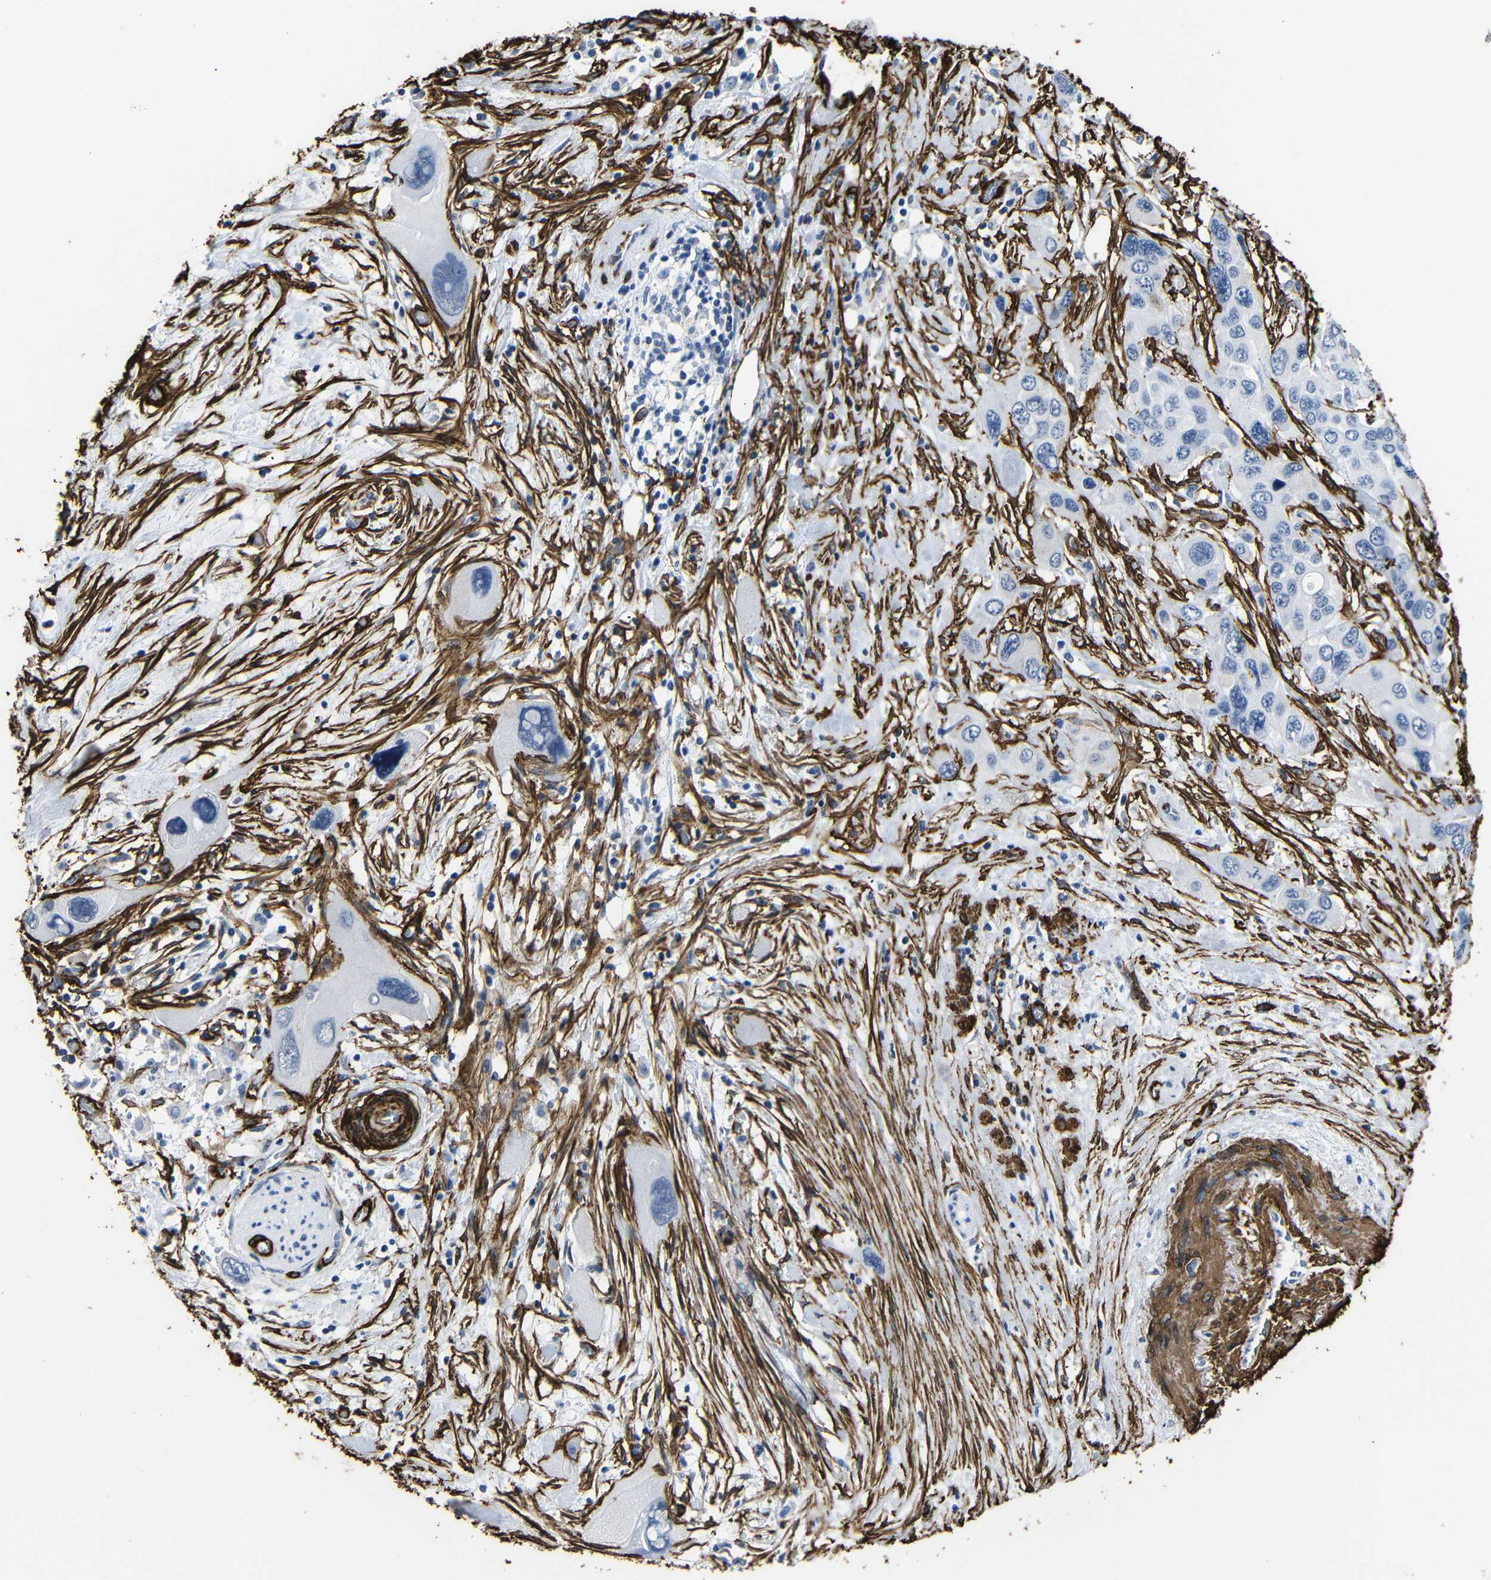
{"staining": {"intensity": "negative", "quantity": "none", "location": "none"}, "tissue": "pancreatic cancer", "cell_type": "Tumor cells", "image_type": "cancer", "snomed": [{"axis": "morphology", "description": "Adenocarcinoma, NOS"}, {"axis": "topography", "description": "Pancreas"}], "caption": "Adenocarcinoma (pancreatic) stained for a protein using immunohistochemistry demonstrates no positivity tumor cells.", "gene": "ACTA2", "patient": {"sex": "male", "age": 73}}